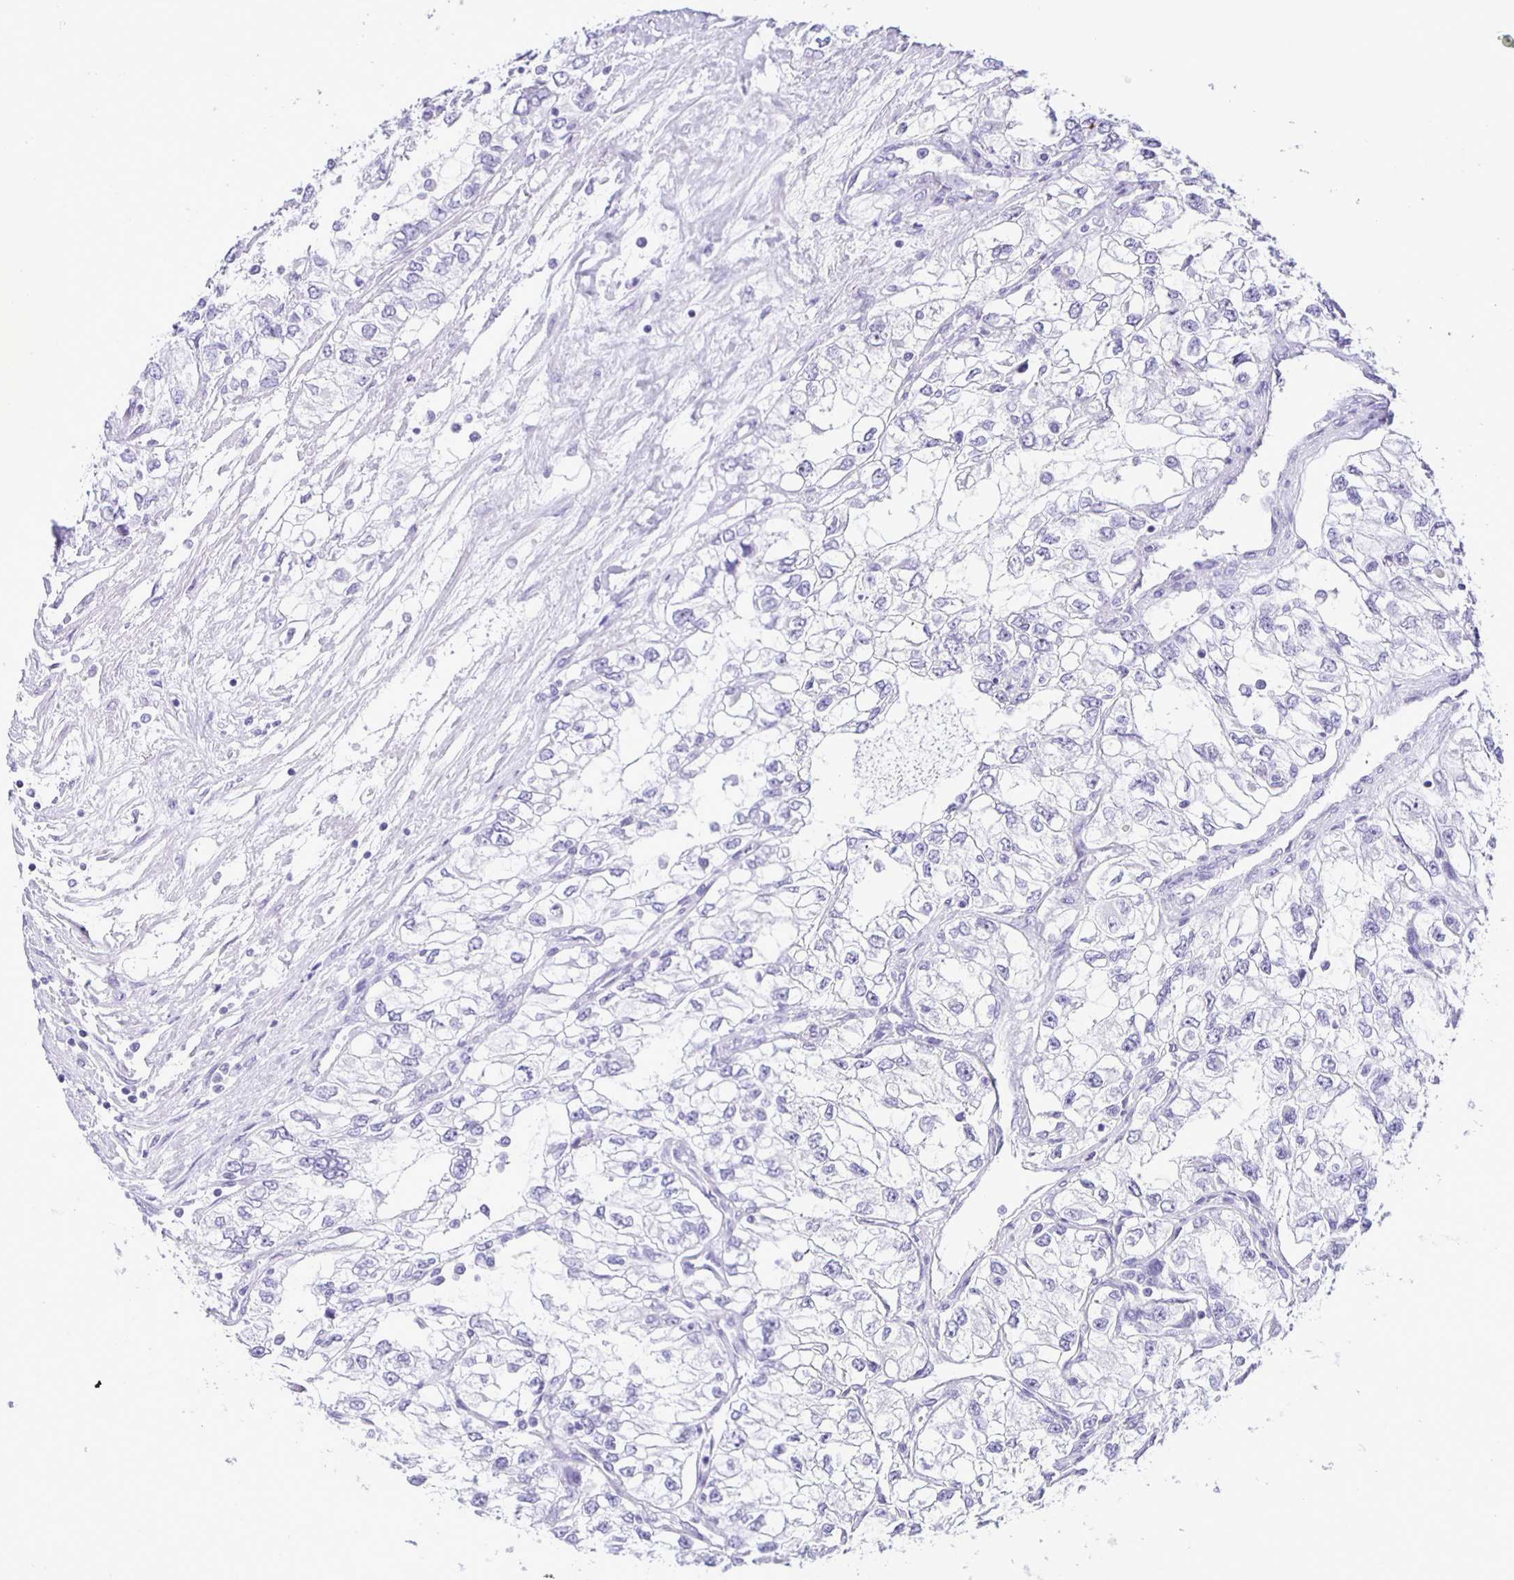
{"staining": {"intensity": "negative", "quantity": "none", "location": "none"}, "tissue": "renal cancer", "cell_type": "Tumor cells", "image_type": "cancer", "snomed": [{"axis": "morphology", "description": "Adenocarcinoma, NOS"}, {"axis": "topography", "description": "Kidney"}], "caption": "DAB immunohistochemical staining of human renal cancer (adenocarcinoma) exhibits no significant staining in tumor cells. The staining was performed using DAB to visualize the protein expression in brown, while the nuclei were stained in blue with hematoxylin (Magnification: 20x).", "gene": "EZHIP", "patient": {"sex": "female", "age": 59}}